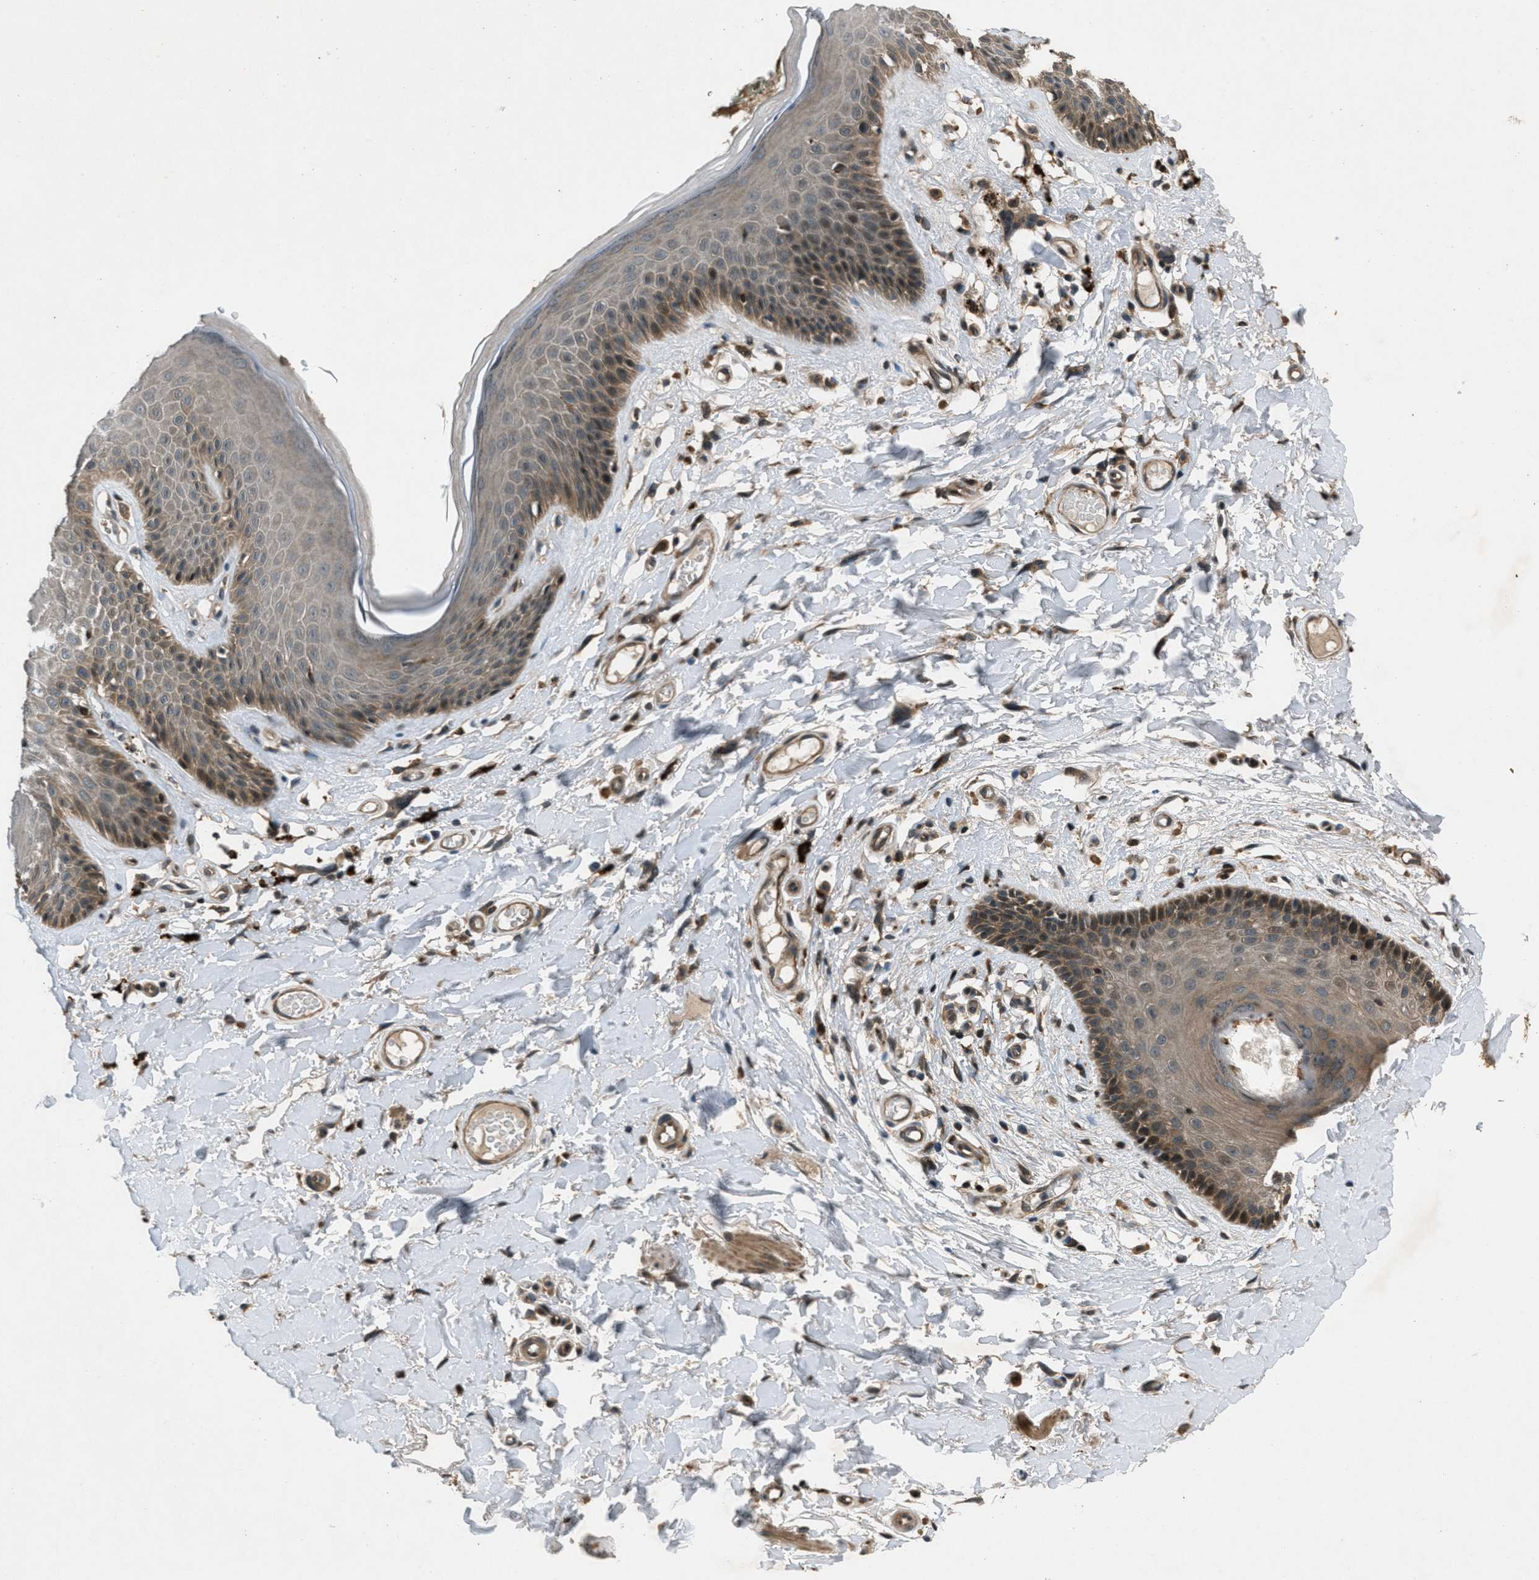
{"staining": {"intensity": "moderate", "quantity": "25%-75%", "location": "cytoplasmic/membranous"}, "tissue": "skin", "cell_type": "Epidermal cells", "image_type": "normal", "snomed": [{"axis": "morphology", "description": "Normal tissue, NOS"}, {"axis": "topography", "description": "Vulva"}], "caption": "Protein staining shows moderate cytoplasmic/membranous staining in about 25%-75% of epidermal cells in normal skin. Ihc stains the protein in brown and the nuclei are stained blue.", "gene": "EPSTI1", "patient": {"sex": "female", "age": 73}}